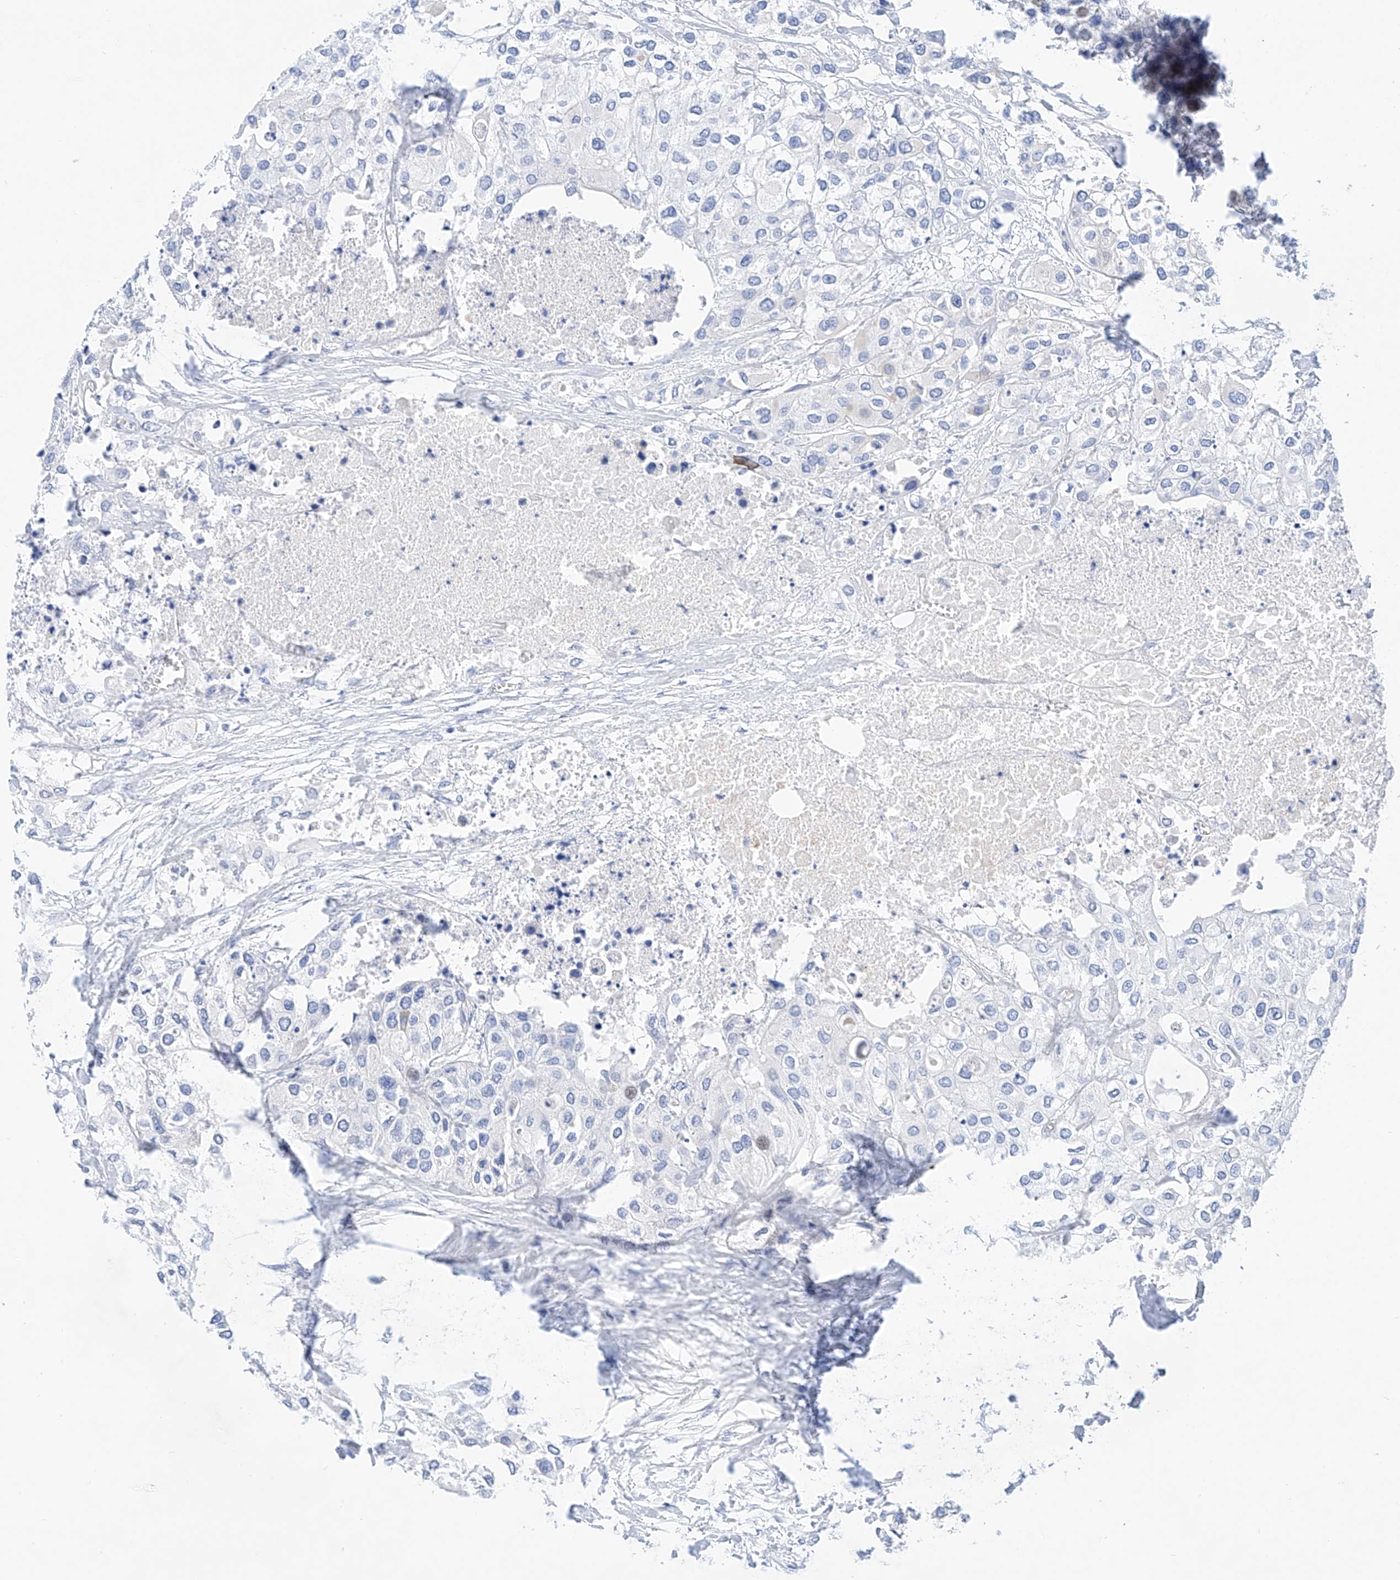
{"staining": {"intensity": "weak", "quantity": "<25%", "location": "cytoplasmic/membranous"}, "tissue": "urothelial cancer", "cell_type": "Tumor cells", "image_type": "cancer", "snomed": [{"axis": "morphology", "description": "Urothelial carcinoma, High grade"}, {"axis": "topography", "description": "Urinary bladder"}], "caption": "High-grade urothelial carcinoma was stained to show a protein in brown. There is no significant positivity in tumor cells.", "gene": "SBSPON", "patient": {"sex": "male", "age": 64}}